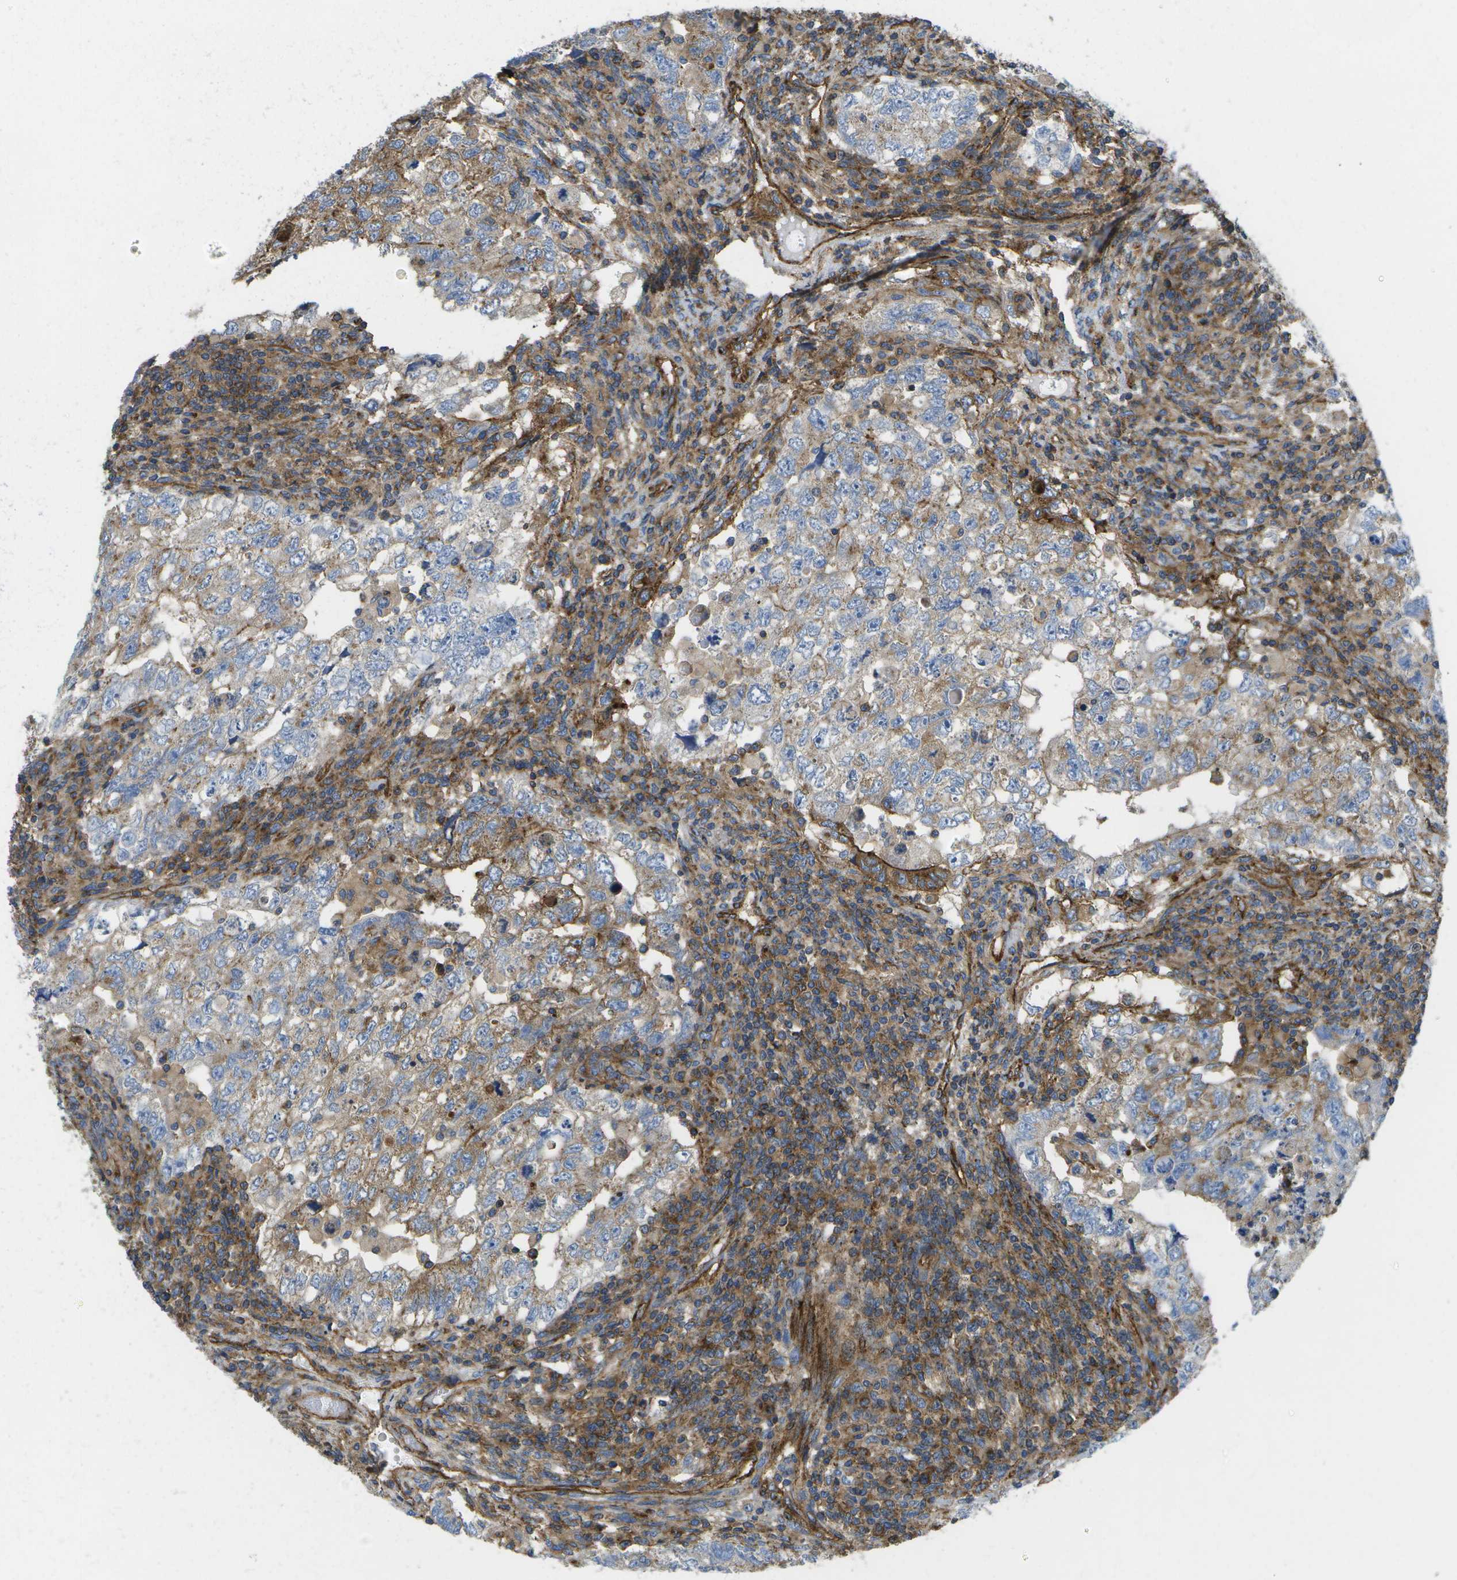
{"staining": {"intensity": "weak", "quantity": "25%-75%", "location": "cytoplasmic/membranous"}, "tissue": "testis cancer", "cell_type": "Tumor cells", "image_type": "cancer", "snomed": [{"axis": "morphology", "description": "Carcinoma, Embryonal, NOS"}, {"axis": "topography", "description": "Testis"}], "caption": "Brown immunohistochemical staining in embryonal carcinoma (testis) reveals weak cytoplasmic/membranous staining in approximately 25%-75% of tumor cells.", "gene": "BST2", "patient": {"sex": "male", "age": 36}}